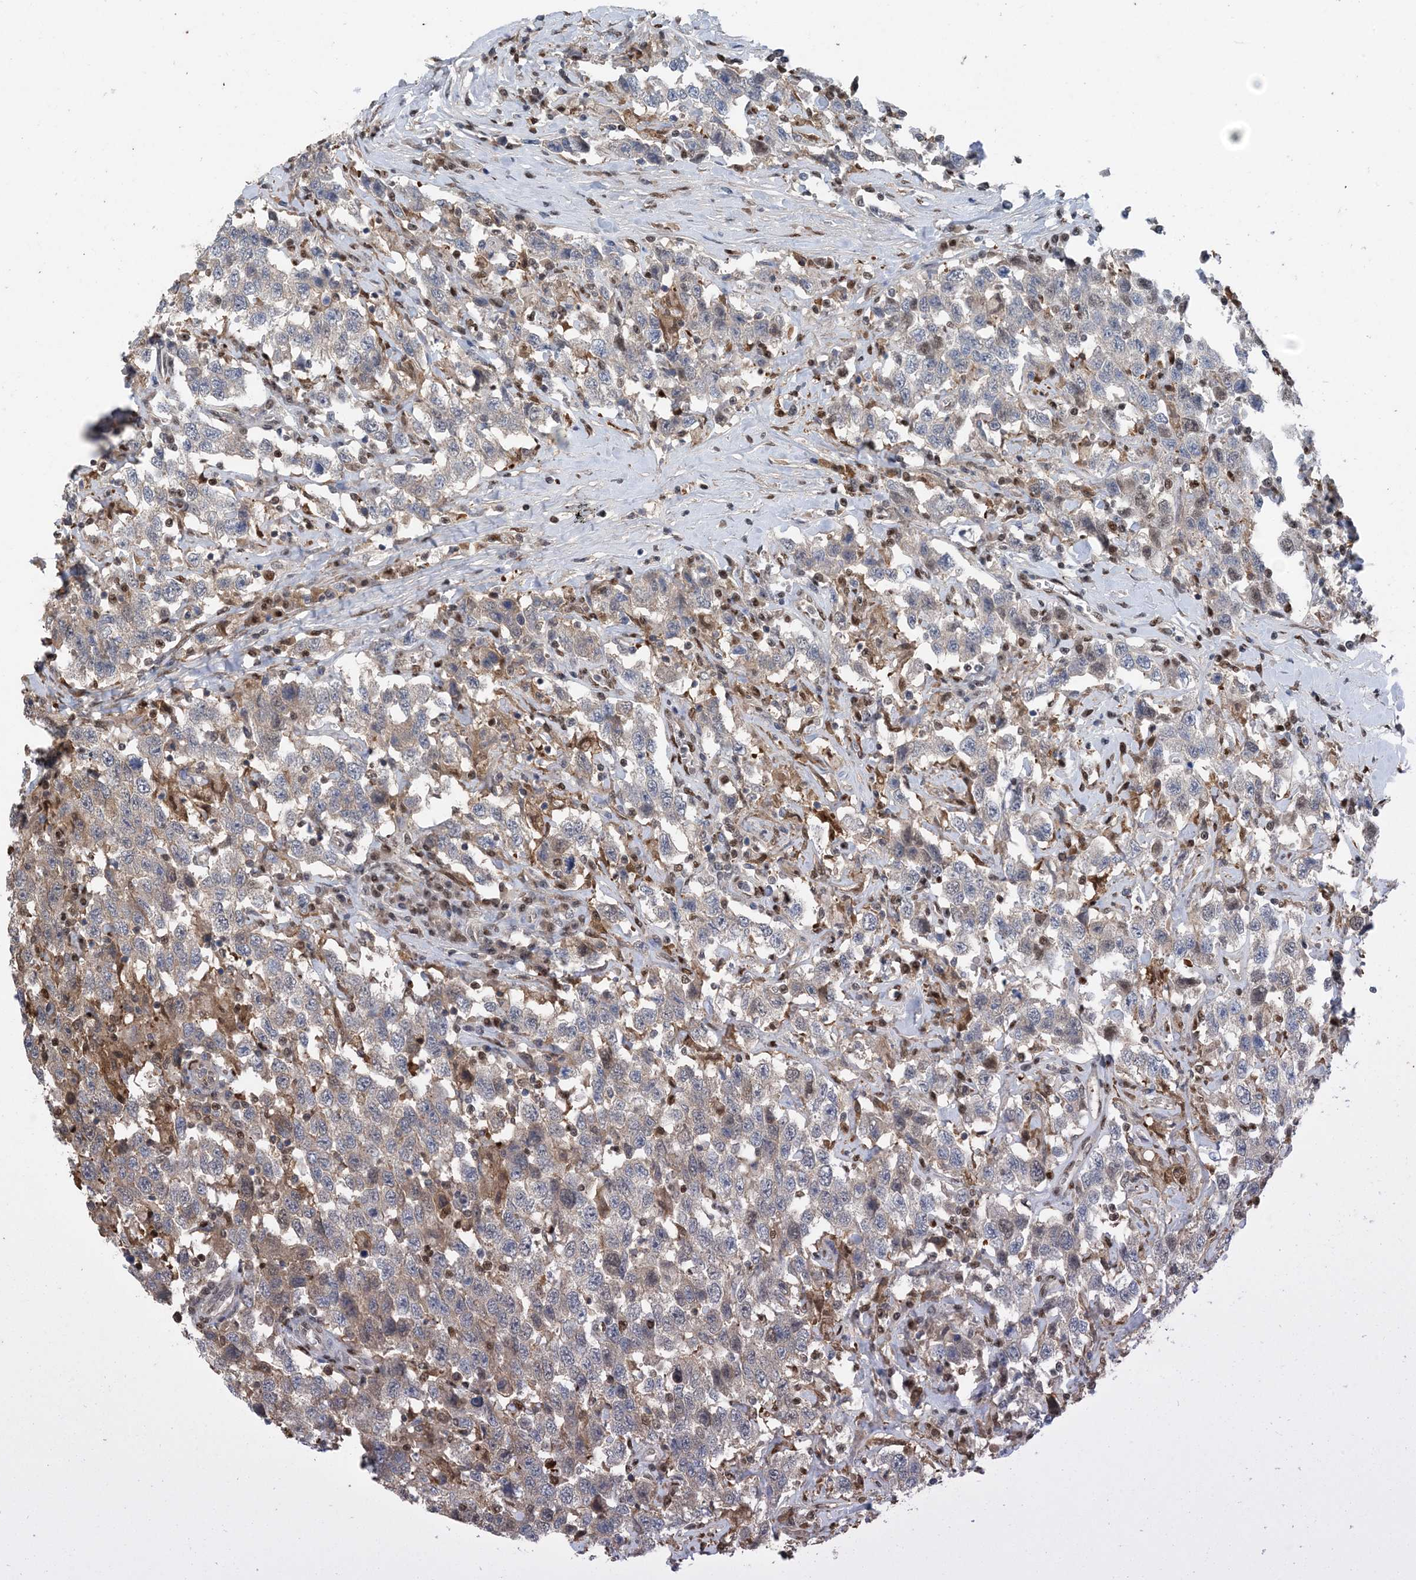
{"staining": {"intensity": "weak", "quantity": "25%-75%", "location": "cytoplasmic/membranous"}, "tissue": "testis cancer", "cell_type": "Tumor cells", "image_type": "cancer", "snomed": [{"axis": "morphology", "description": "Seminoma, NOS"}, {"axis": "topography", "description": "Testis"}], "caption": "A high-resolution photomicrograph shows immunohistochemistry (IHC) staining of testis seminoma, which shows weak cytoplasmic/membranous positivity in approximately 25%-75% of tumor cells.", "gene": "HIKESHI", "patient": {"sex": "male", "age": 41}}